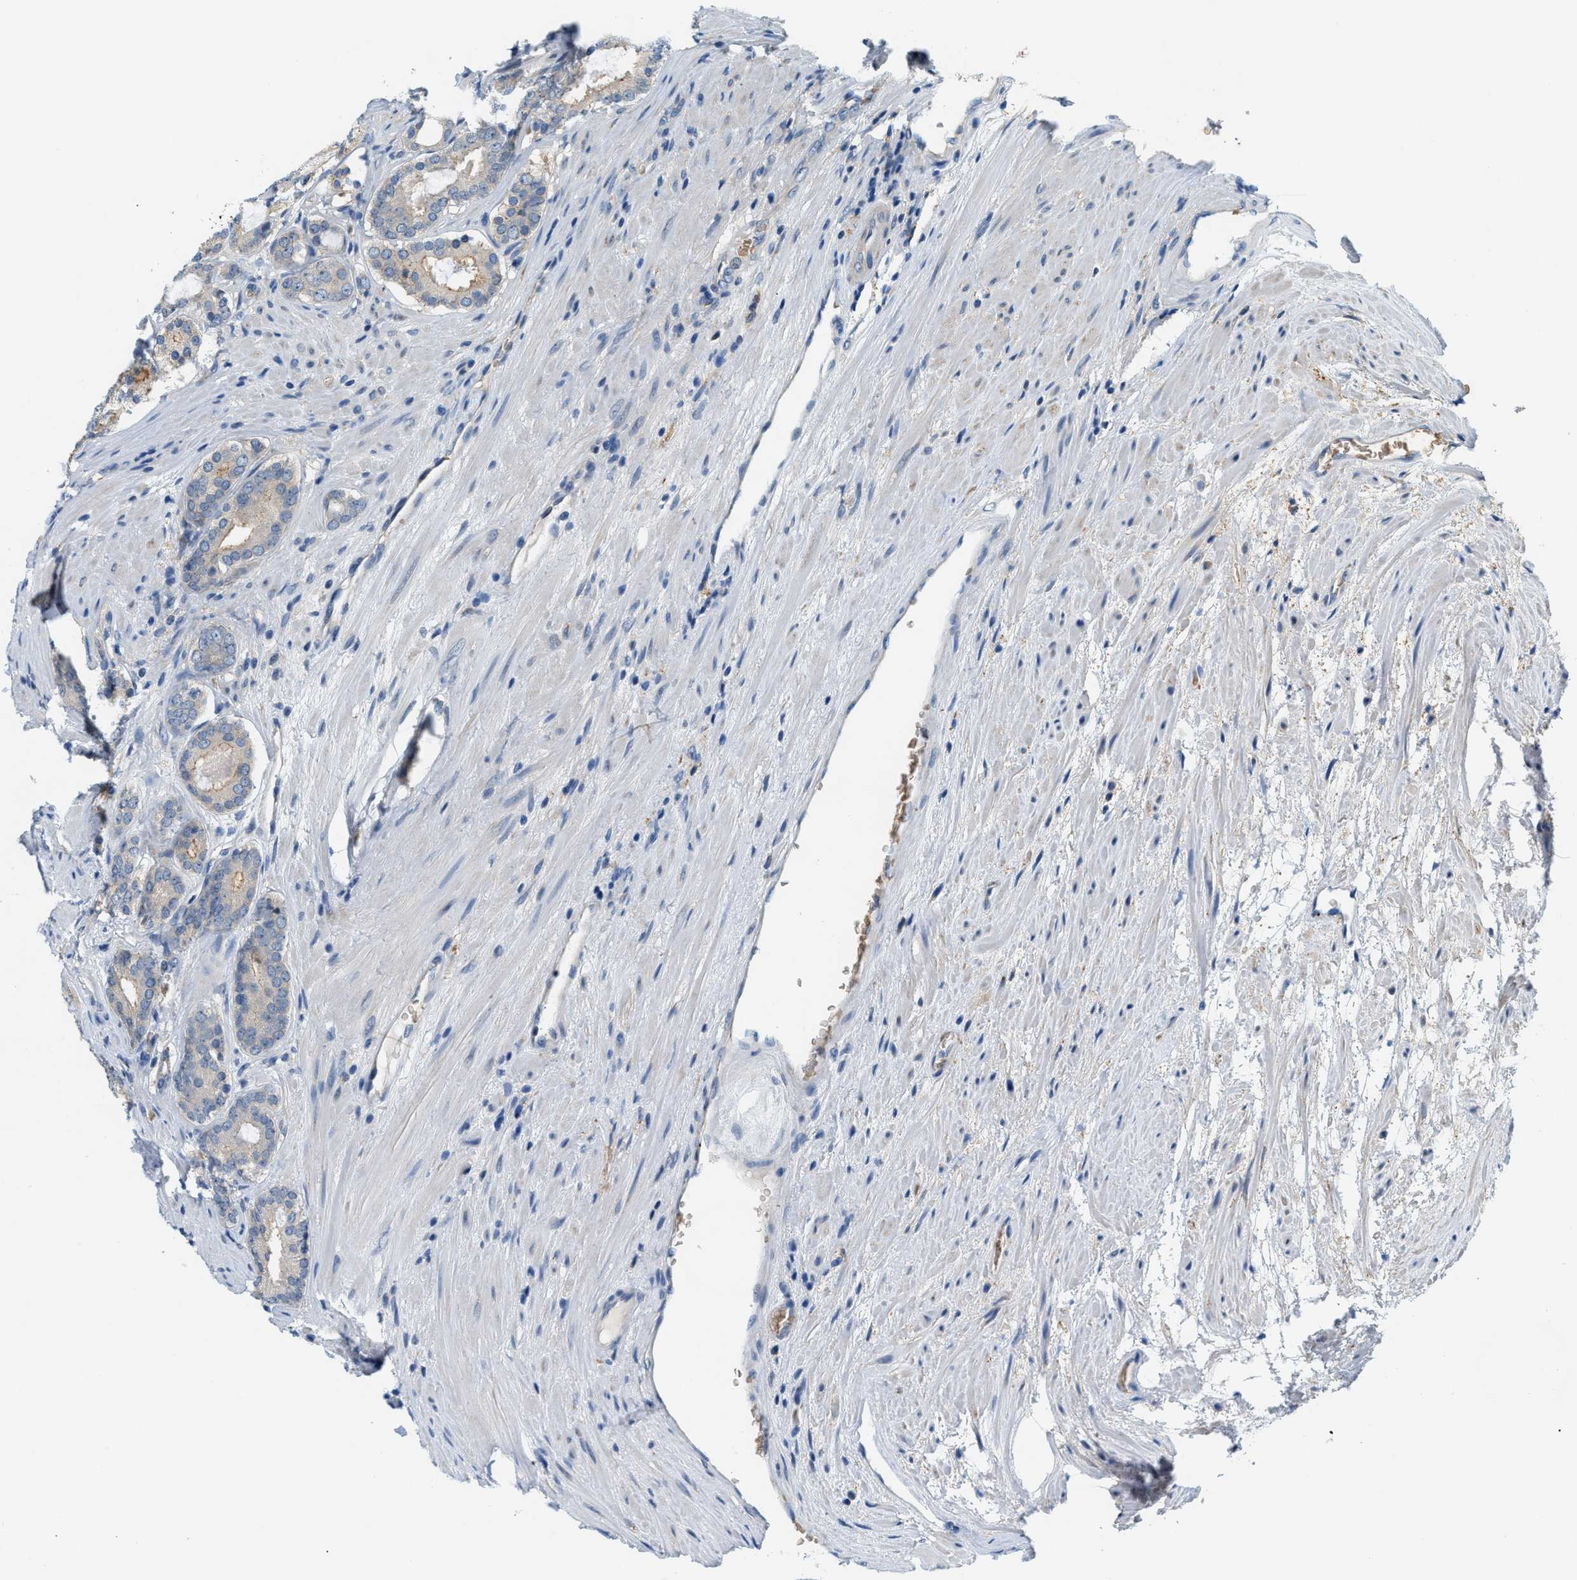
{"staining": {"intensity": "moderate", "quantity": "<25%", "location": "cytoplasmic/membranous"}, "tissue": "prostate cancer", "cell_type": "Tumor cells", "image_type": "cancer", "snomed": [{"axis": "morphology", "description": "Adenocarcinoma, High grade"}, {"axis": "topography", "description": "Prostate"}], "caption": "IHC staining of prostate cancer, which reveals low levels of moderate cytoplasmic/membranous staining in about <25% of tumor cells indicating moderate cytoplasmic/membranous protein positivity. The staining was performed using DAB (brown) for protein detection and nuclei were counterstained in hematoxylin (blue).", "gene": "CYTH2", "patient": {"sex": "male", "age": 60}}